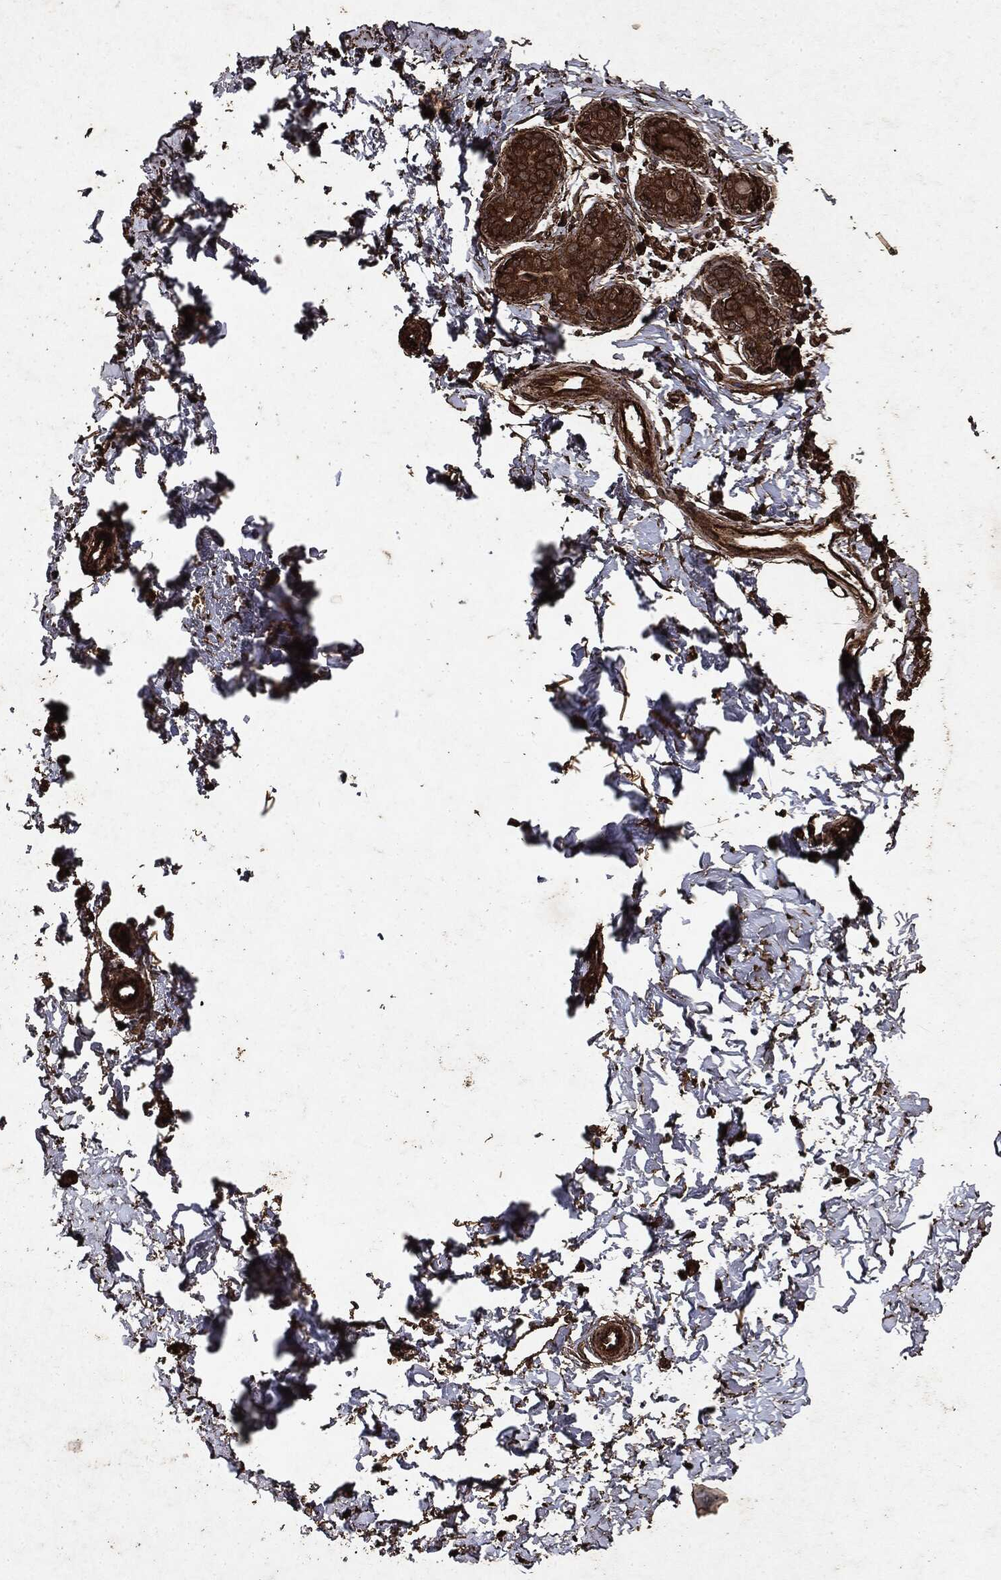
{"staining": {"intensity": "strong", "quantity": ">75%", "location": "cytoplasmic/membranous"}, "tissue": "breast", "cell_type": "Glandular cells", "image_type": "normal", "snomed": [{"axis": "morphology", "description": "Normal tissue, NOS"}, {"axis": "topography", "description": "Breast"}], "caption": "Brown immunohistochemical staining in unremarkable breast reveals strong cytoplasmic/membranous positivity in about >75% of glandular cells. The protein of interest is stained brown, and the nuclei are stained in blue (DAB (3,3'-diaminobenzidine) IHC with brightfield microscopy, high magnification).", "gene": "ARAF", "patient": {"sex": "female", "age": 37}}